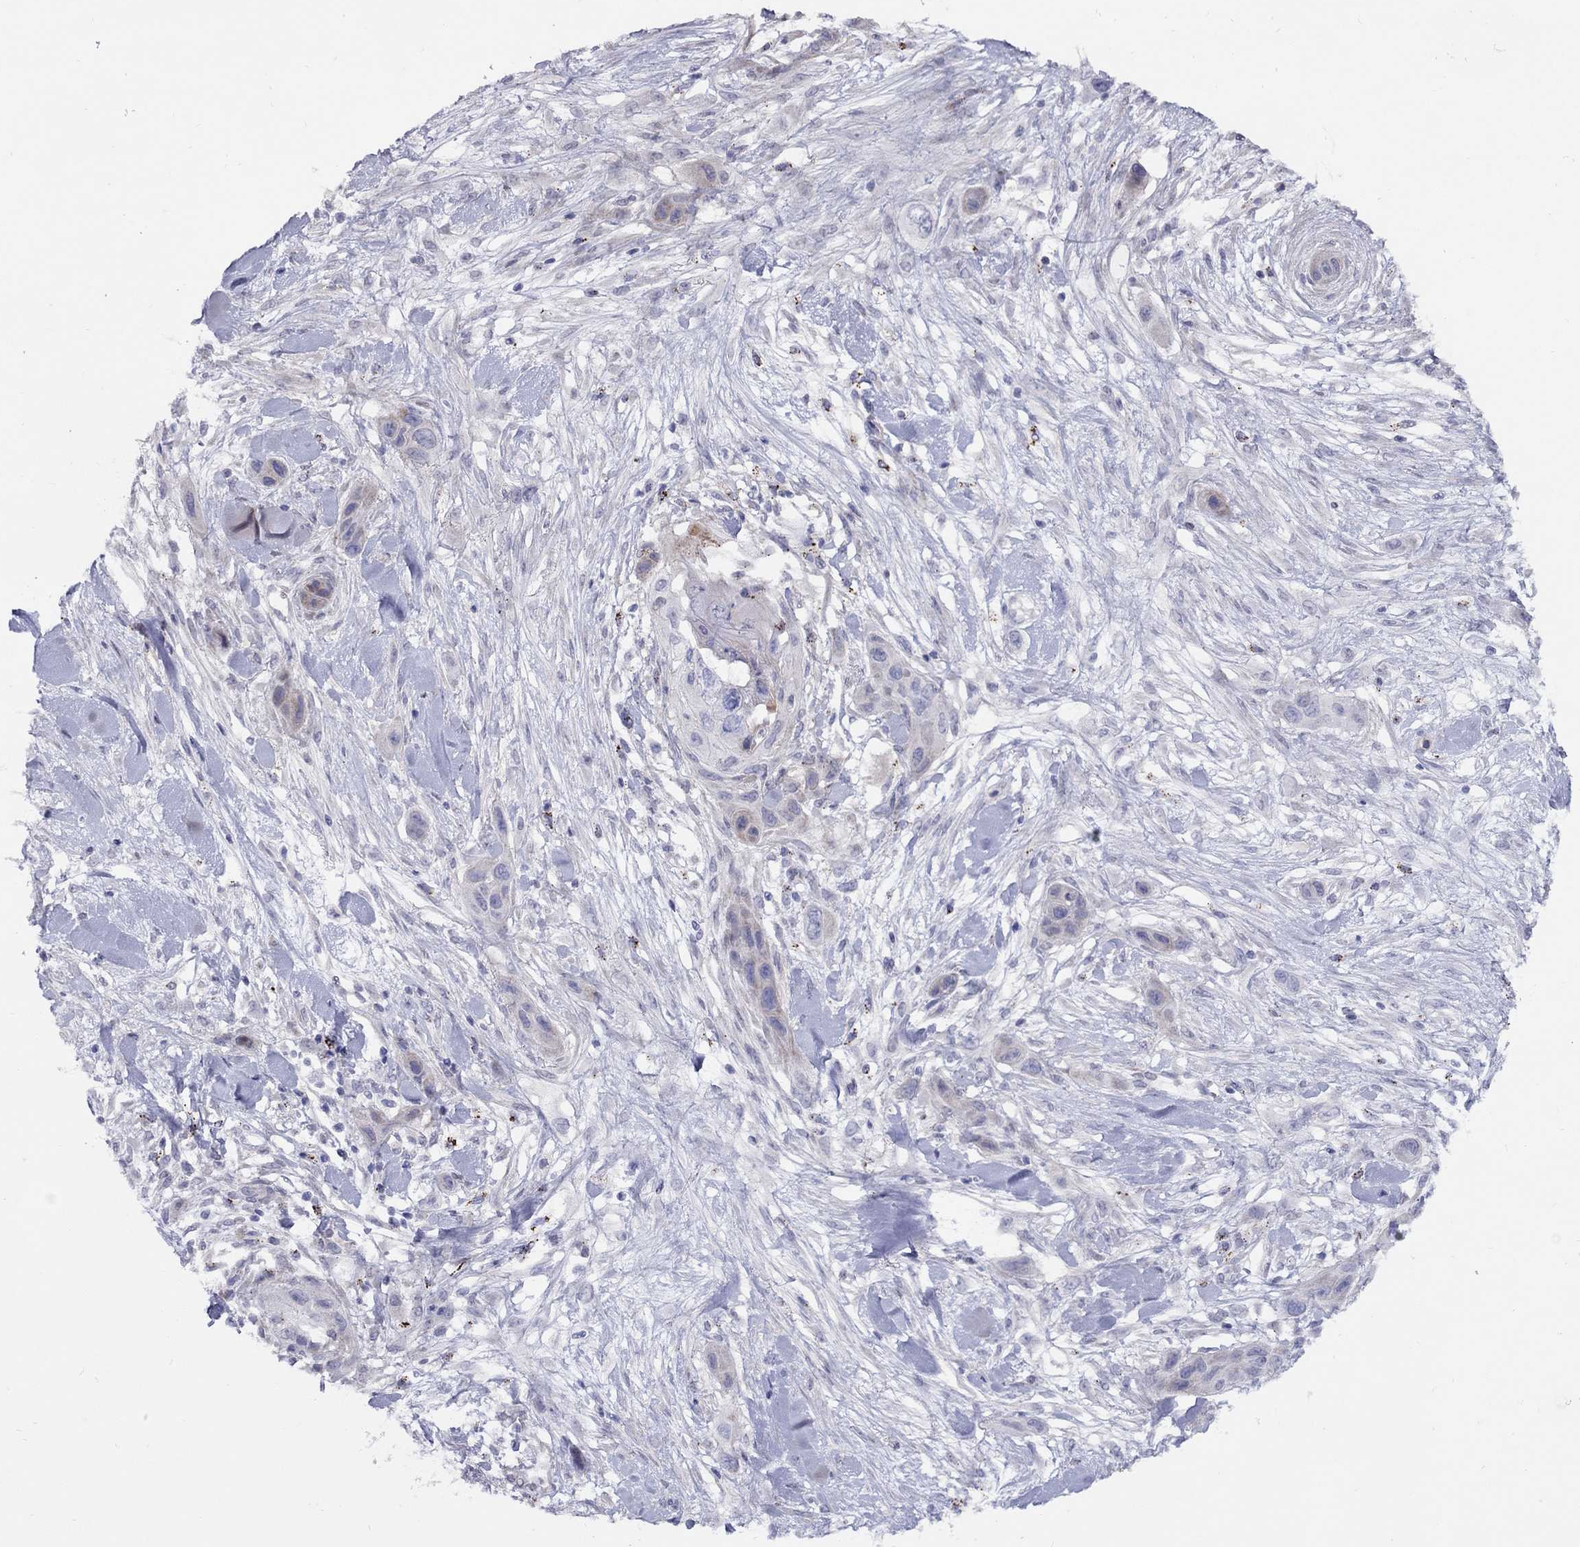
{"staining": {"intensity": "weak", "quantity": "<25%", "location": "cytoplasmic/membranous"}, "tissue": "skin cancer", "cell_type": "Tumor cells", "image_type": "cancer", "snomed": [{"axis": "morphology", "description": "Squamous cell carcinoma, NOS"}, {"axis": "topography", "description": "Skin"}], "caption": "A micrograph of squamous cell carcinoma (skin) stained for a protein displays no brown staining in tumor cells. (DAB (3,3'-diaminobenzidine) immunohistochemistry (IHC) visualized using brightfield microscopy, high magnification).", "gene": "MAGEB4", "patient": {"sex": "male", "age": 79}}